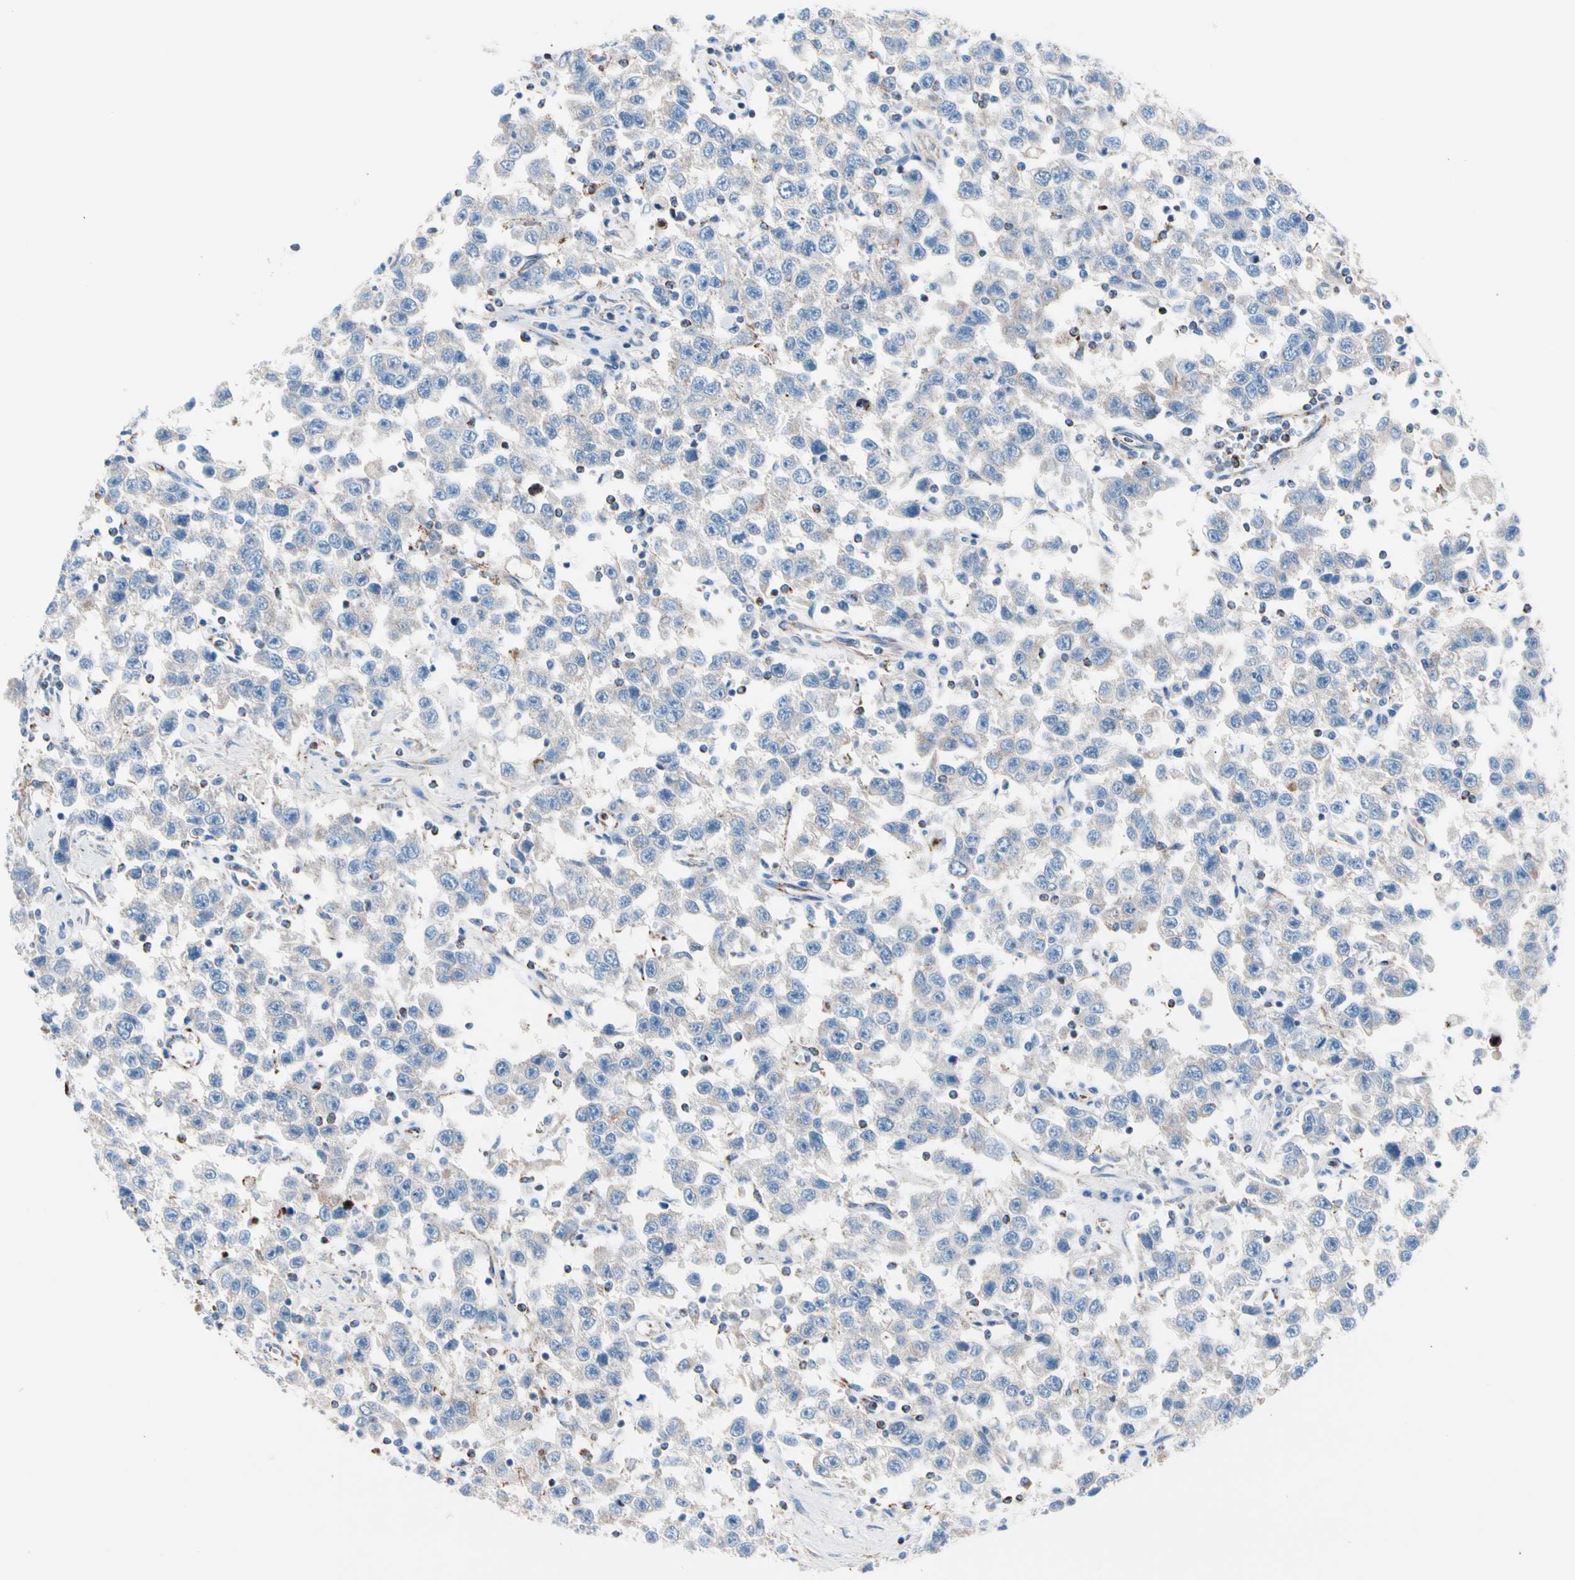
{"staining": {"intensity": "negative", "quantity": "none", "location": "none"}, "tissue": "testis cancer", "cell_type": "Tumor cells", "image_type": "cancer", "snomed": [{"axis": "morphology", "description": "Seminoma, NOS"}, {"axis": "topography", "description": "Testis"}], "caption": "An immunohistochemistry (IHC) micrograph of testis cancer (seminoma) is shown. There is no staining in tumor cells of testis cancer (seminoma). (Brightfield microscopy of DAB (3,3'-diaminobenzidine) IHC at high magnification).", "gene": "HK1", "patient": {"sex": "male", "age": 41}}